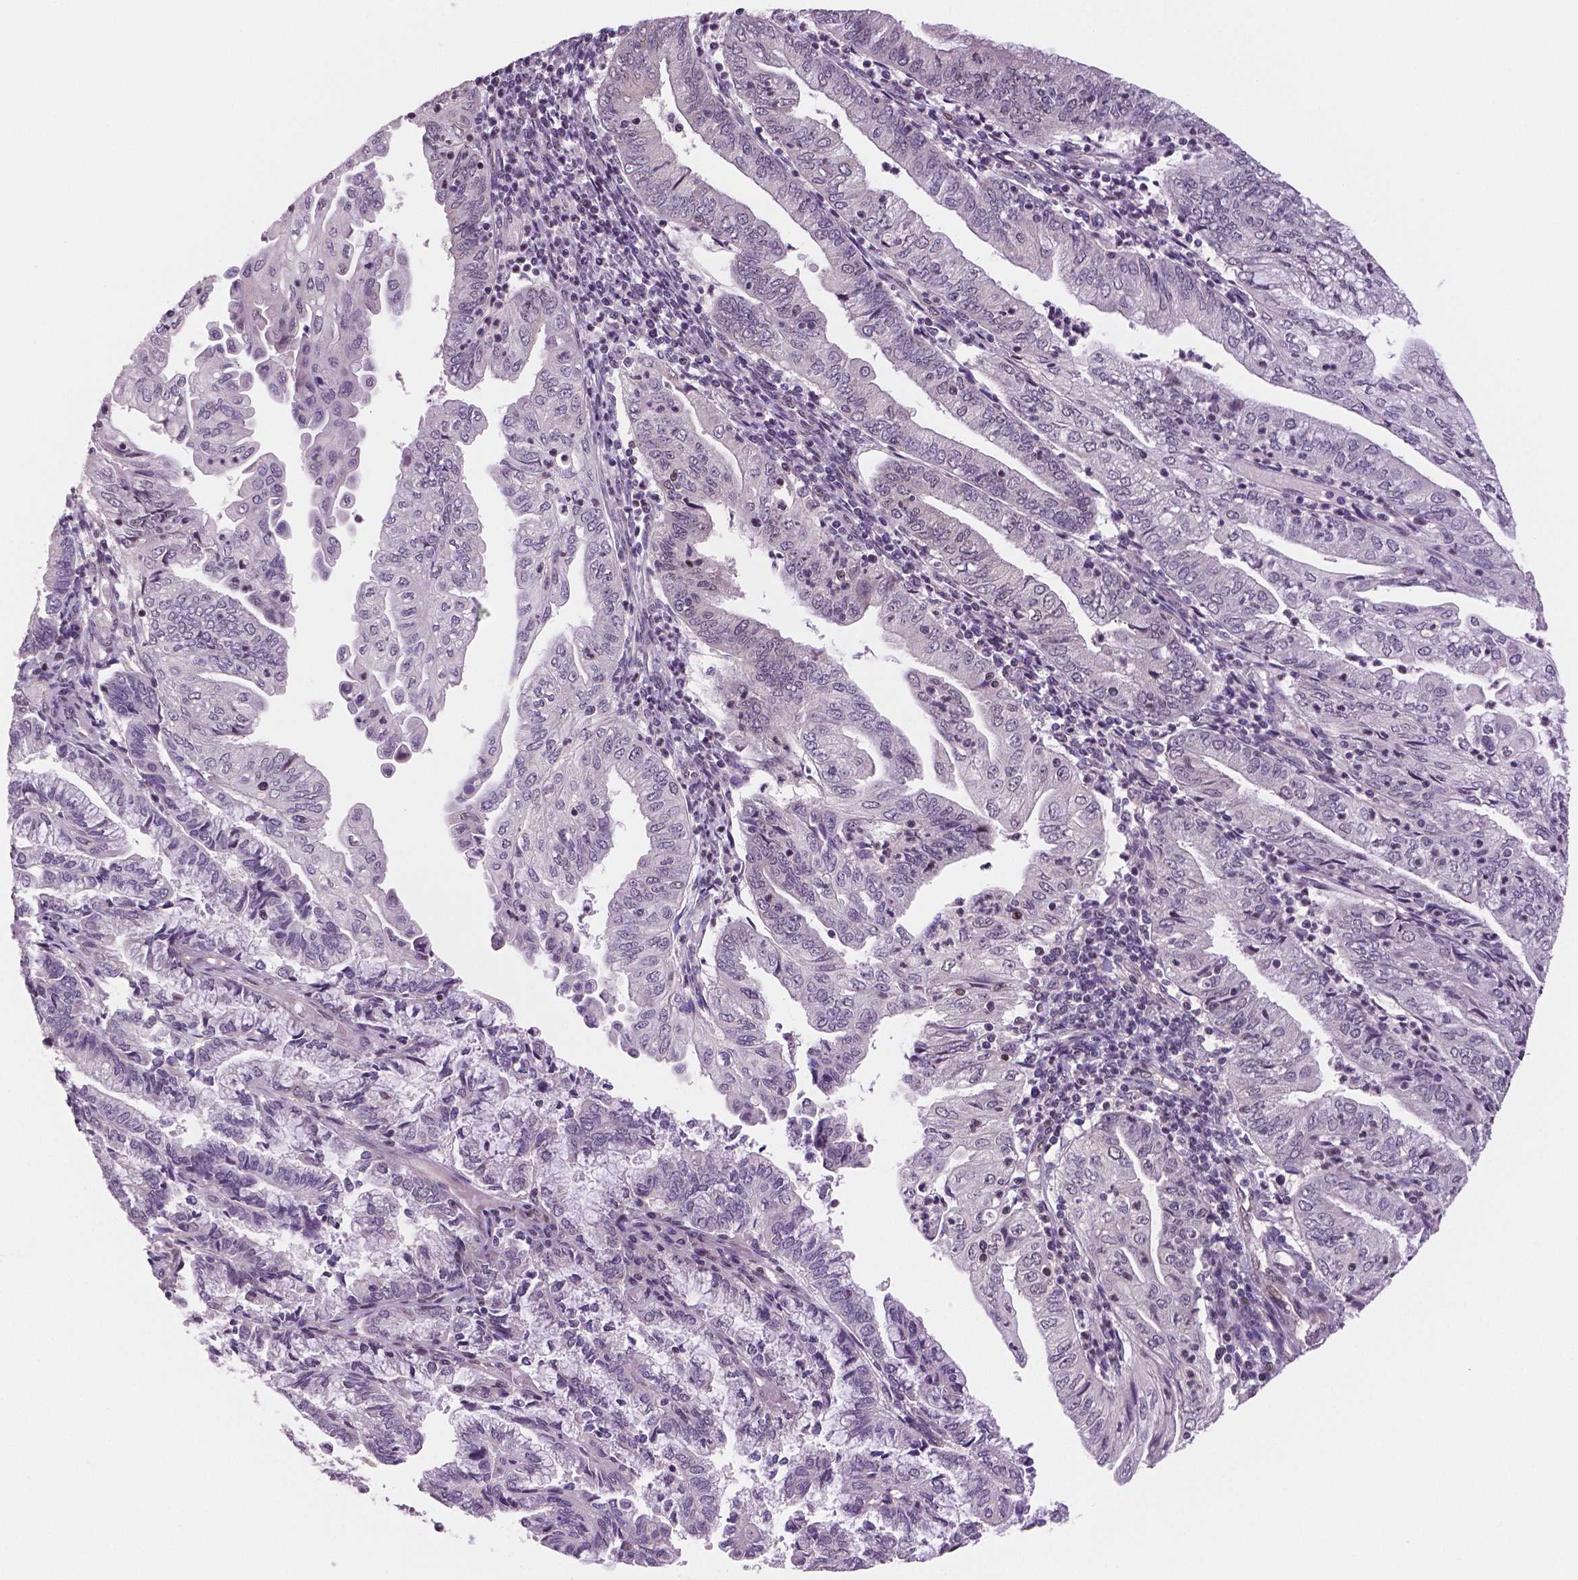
{"staining": {"intensity": "negative", "quantity": "none", "location": "none"}, "tissue": "endometrial cancer", "cell_type": "Tumor cells", "image_type": "cancer", "snomed": [{"axis": "morphology", "description": "Adenocarcinoma, NOS"}, {"axis": "topography", "description": "Endometrium"}], "caption": "Tumor cells show no significant positivity in endometrial adenocarcinoma. Nuclei are stained in blue.", "gene": "STAT3", "patient": {"sex": "female", "age": 55}}